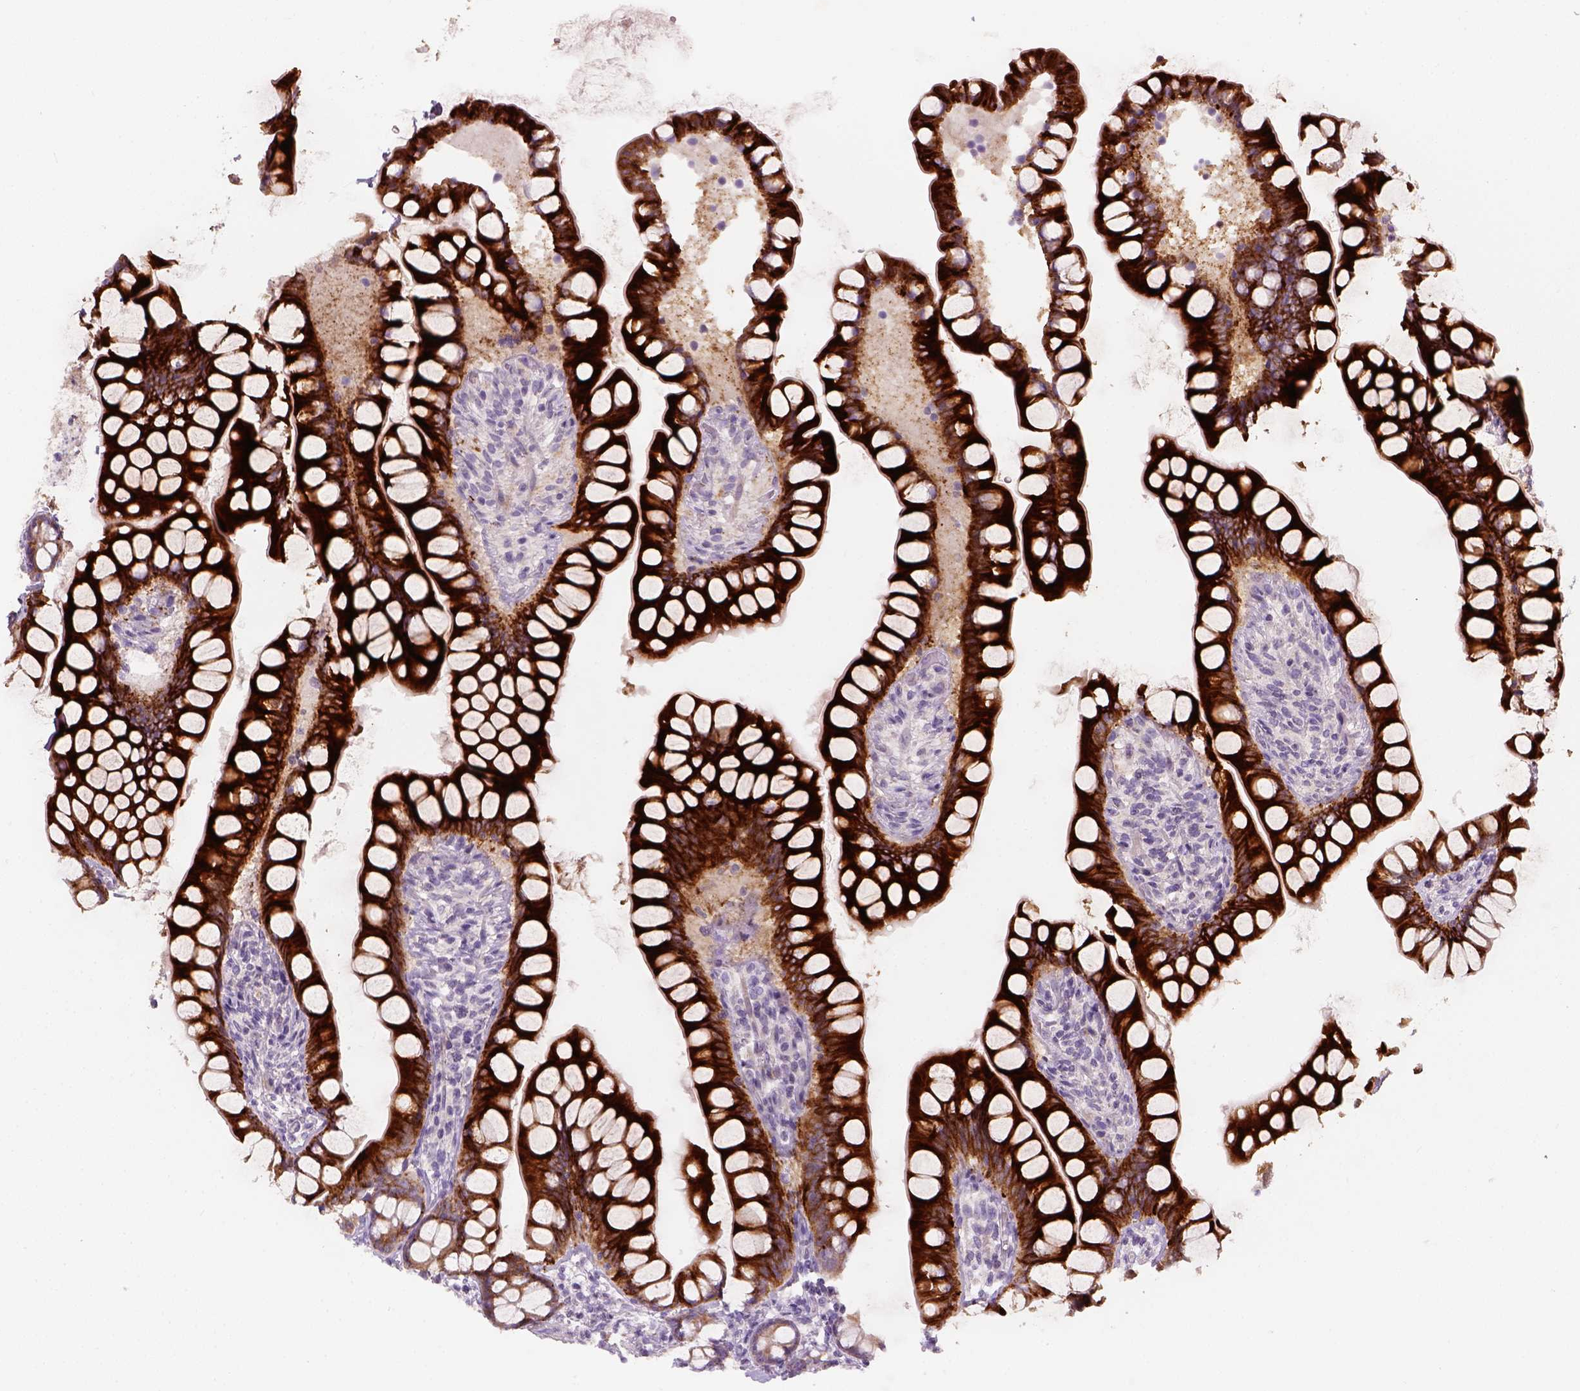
{"staining": {"intensity": "strong", "quantity": ">75%", "location": "cytoplasmic/membranous"}, "tissue": "small intestine", "cell_type": "Glandular cells", "image_type": "normal", "snomed": [{"axis": "morphology", "description": "Normal tissue, NOS"}, {"axis": "topography", "description": "Small intestine"}], "caption": "A histopathology image showing strong cytoplasmic/membranous staining in approximately >75% of glandular cells in unremarkable small intestine, as visualized by brown immunohistochemical staining.", "gene": "NUDT6", "patient": {"sex": "male", "age": 70}}